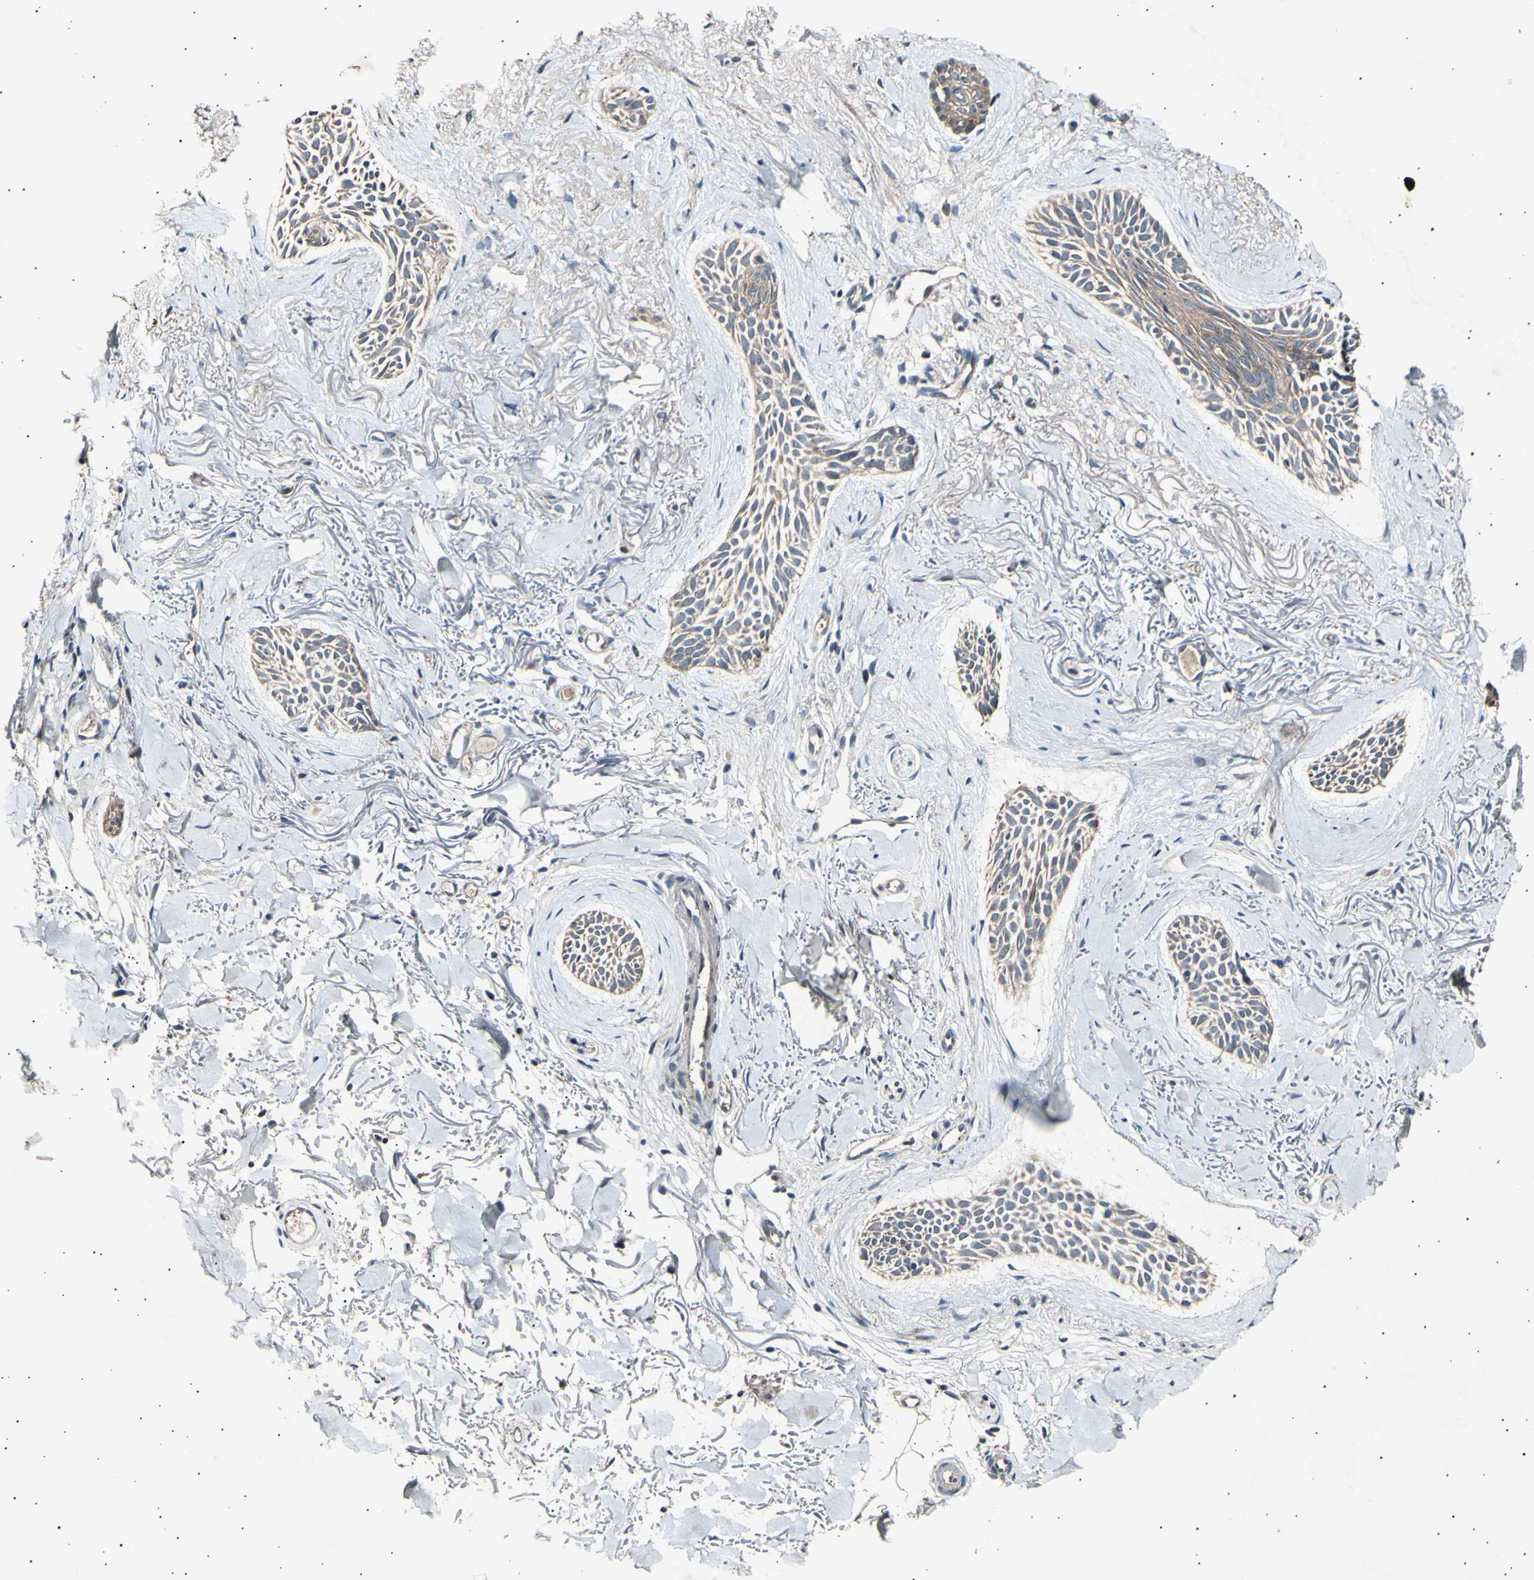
{"staining": {"intensity": "weak", "quantity": ">75%", "location": "cytoplasmic/membranous"}, "tissue": "skin cancer", "cell_type": "Tumor cells", "image_type": "cancer", "snomed": [{"axis": "morphology", "description": "Normal tissue, NOS"}, {"axis": "morphology", "description": "Basal cell carcinoma"}, {"axis": "topography", "description": "Skin"}], "caption": "The histopathology image shows a brown stain indicating the presence of a protein in the cytoplasmic/membranous of tumor cells in skin cancer (basal cell carcinoma).", "gene": "ADCY3", "patient": {"sex": "female", "age": 84}}